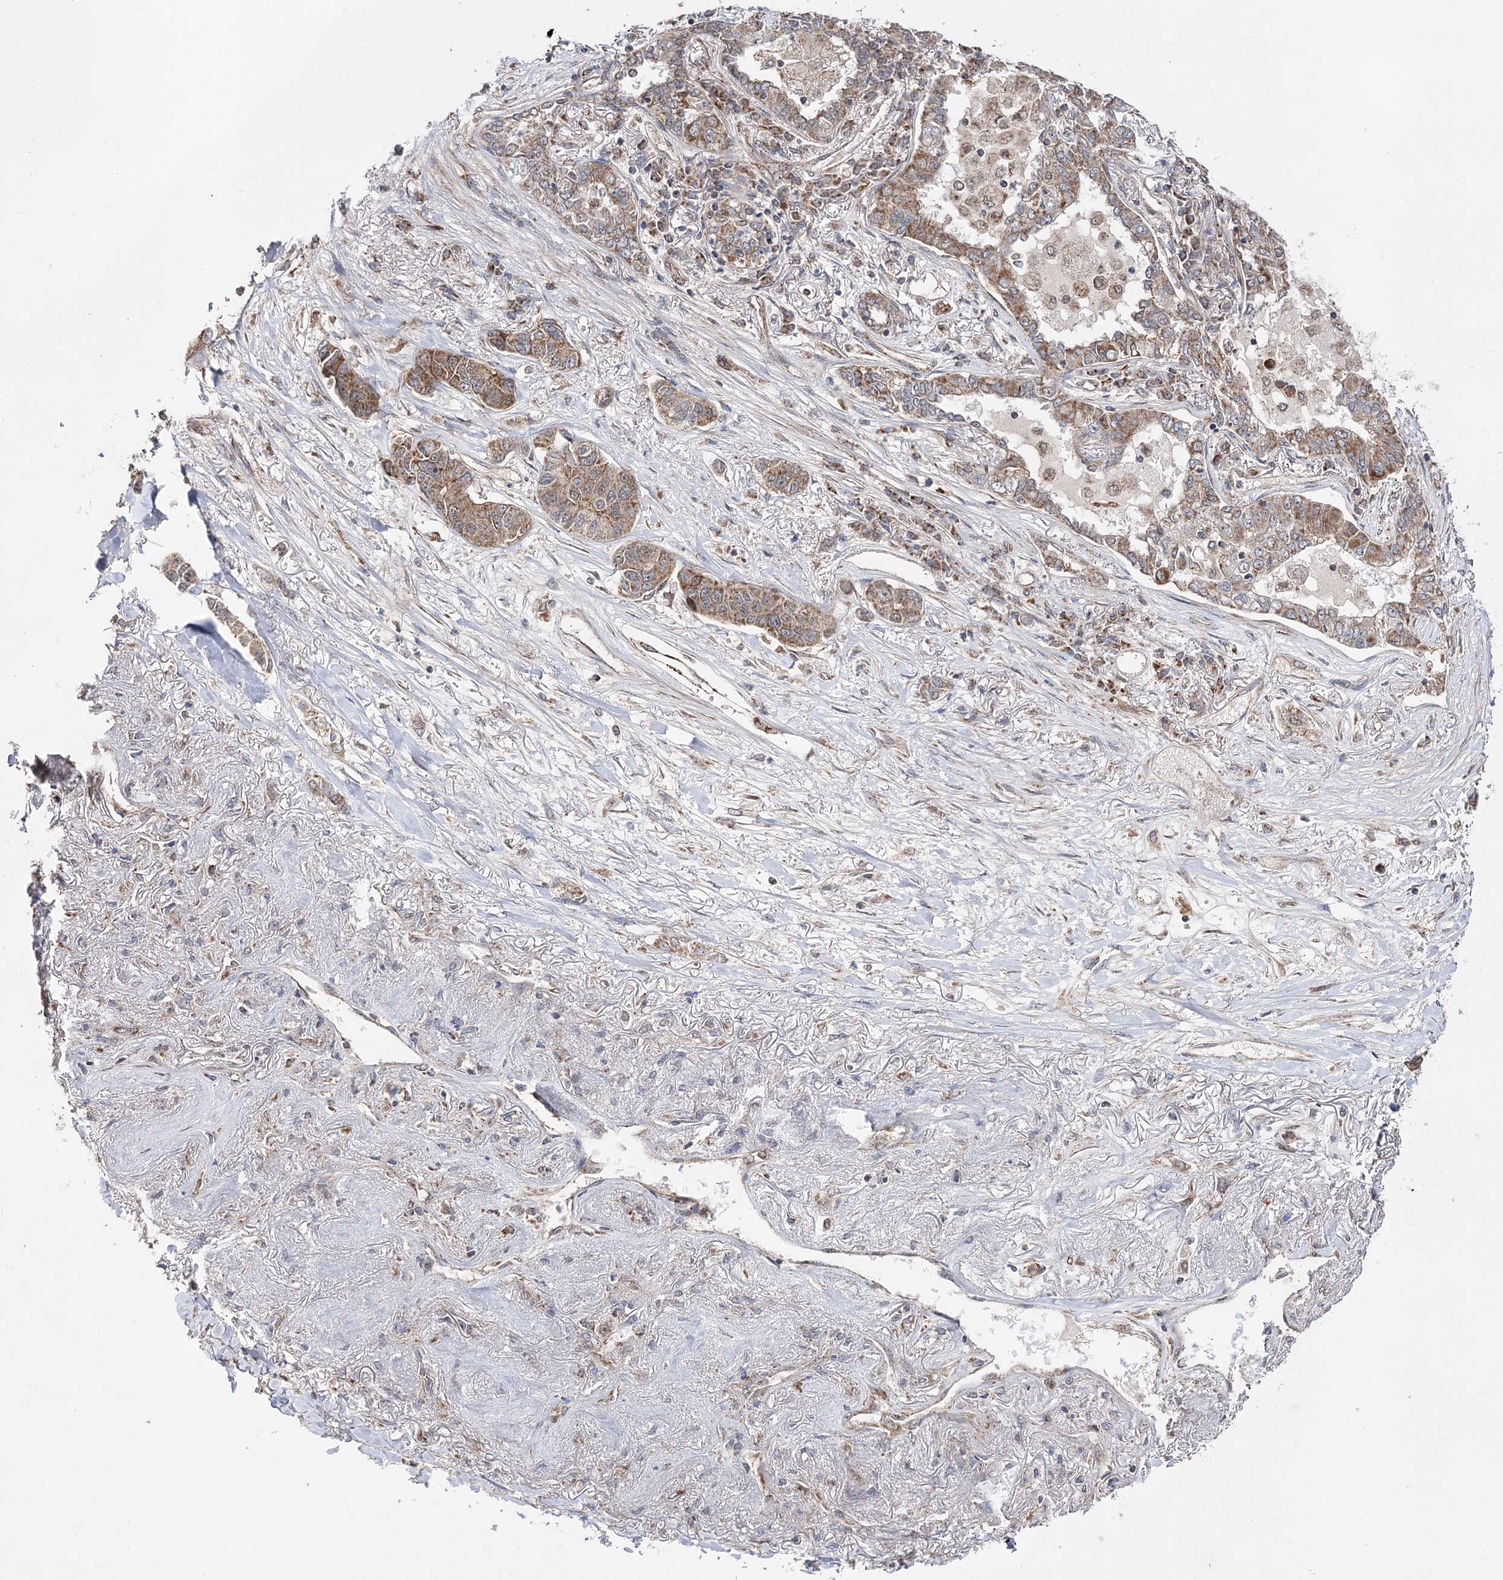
{"staining": {"intensity": "moderate", "quantity": "25%-75%", "location": "cytoplasmic/membranous"}, "tissue": "lung cancer", "cell_type": "Tumor cells", "image_type": "cancer", "snomed": [{"axis": "morphology", "description": "Adenocarcinoma, NOS"}, {"axis": "topography", "description": "Lung"}], "caption": "Protein expression analysis of human lung adenocarcinoma reveals moderate cytoplasmic/membranous expression in approximately 25%-75% of tumor cells.", "gene": "DALRD3", "patient": {"sex": "male", "age": 49}}